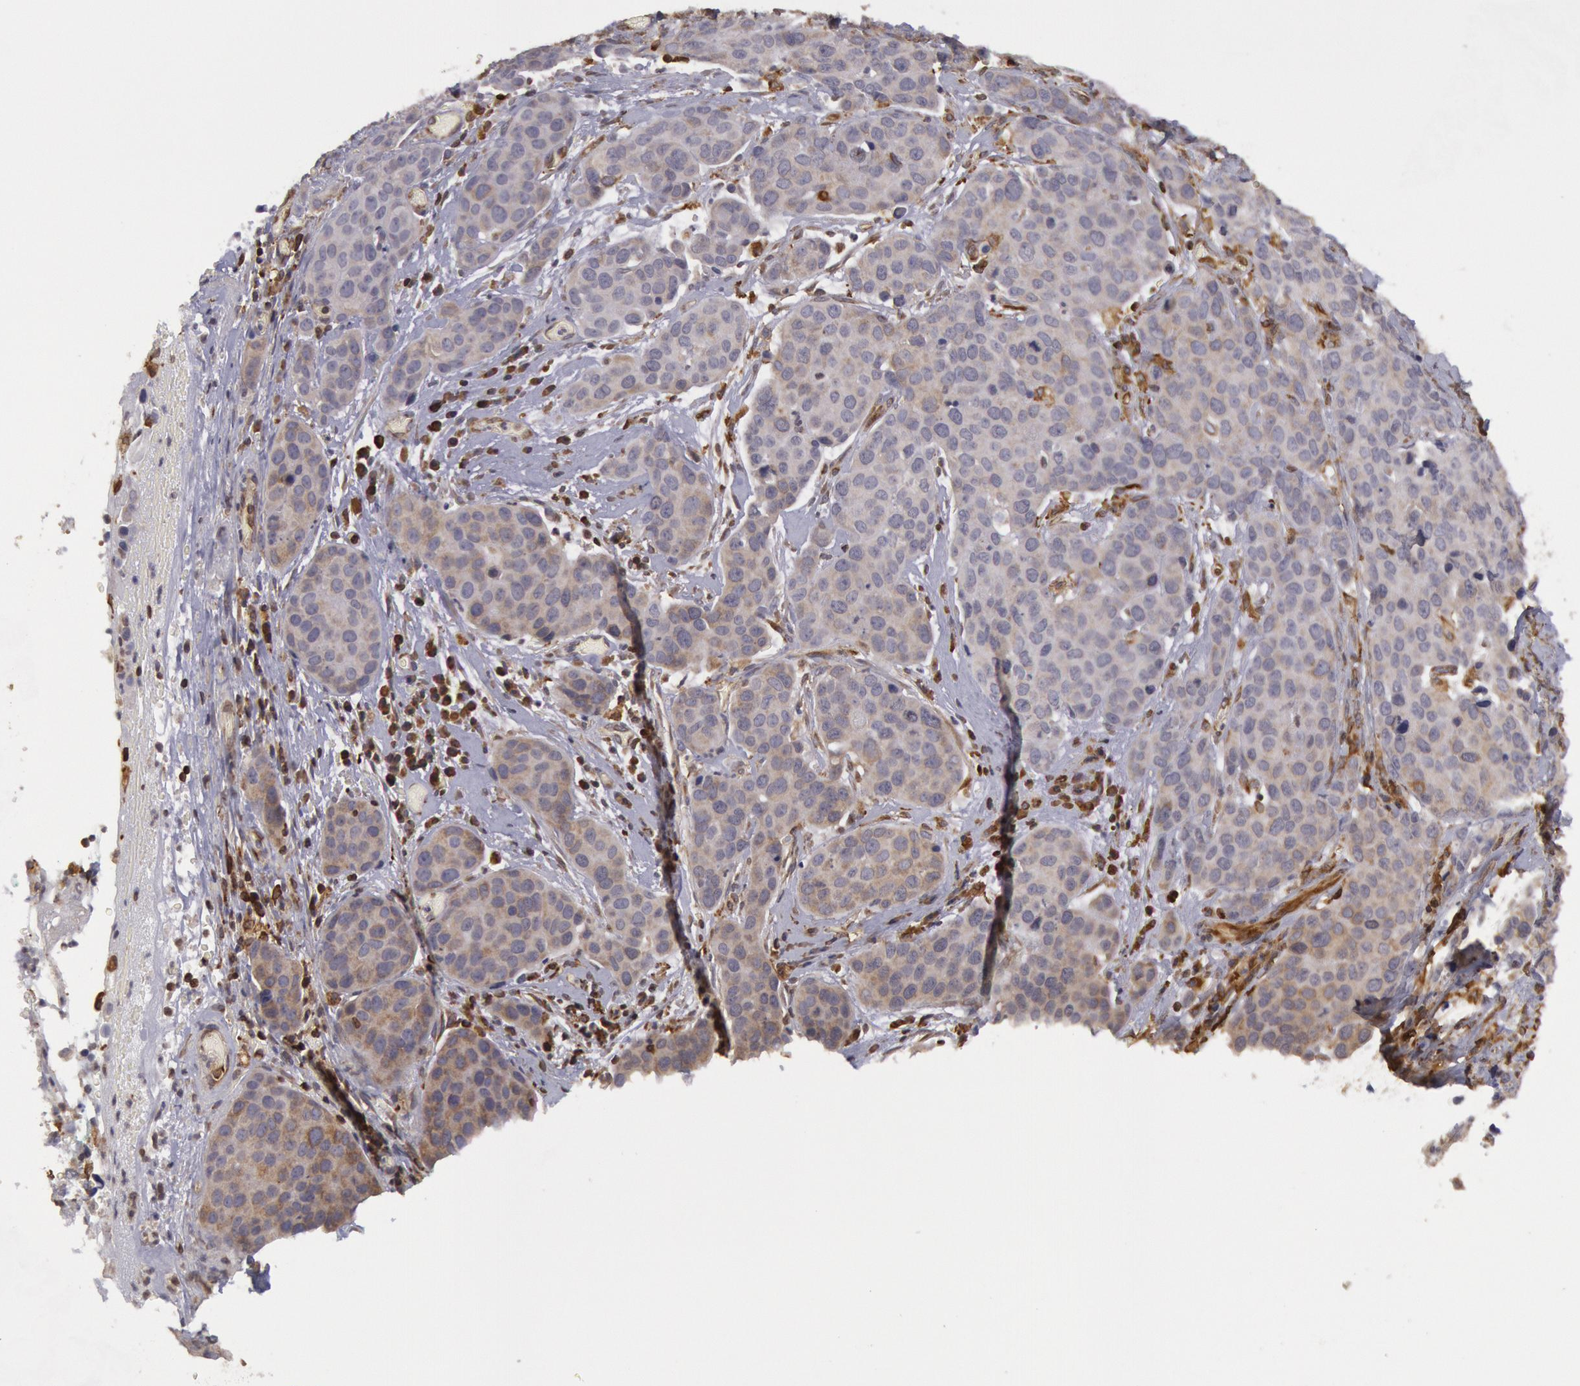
{"staining": {"intensity": "negative", "quantity": "none", "location": "none"}, "tissue": "cervical cancer", "cell_type": "Tumor cells", "image_type": "cancer", "snomed": [{"axis": "morphology", "description": "Squamous cell carcinoma, NOS"}, {"axis": "topography", "description": "Cervix"}], "caption": "Protein analysis of cervical cancer shows no significant expression in tumor cells. (DAB (3,3'-diaminobenzidine) IHC, high magnification).", "gene": "TAP2", "patient": {"sex": "female", "age": 54}}